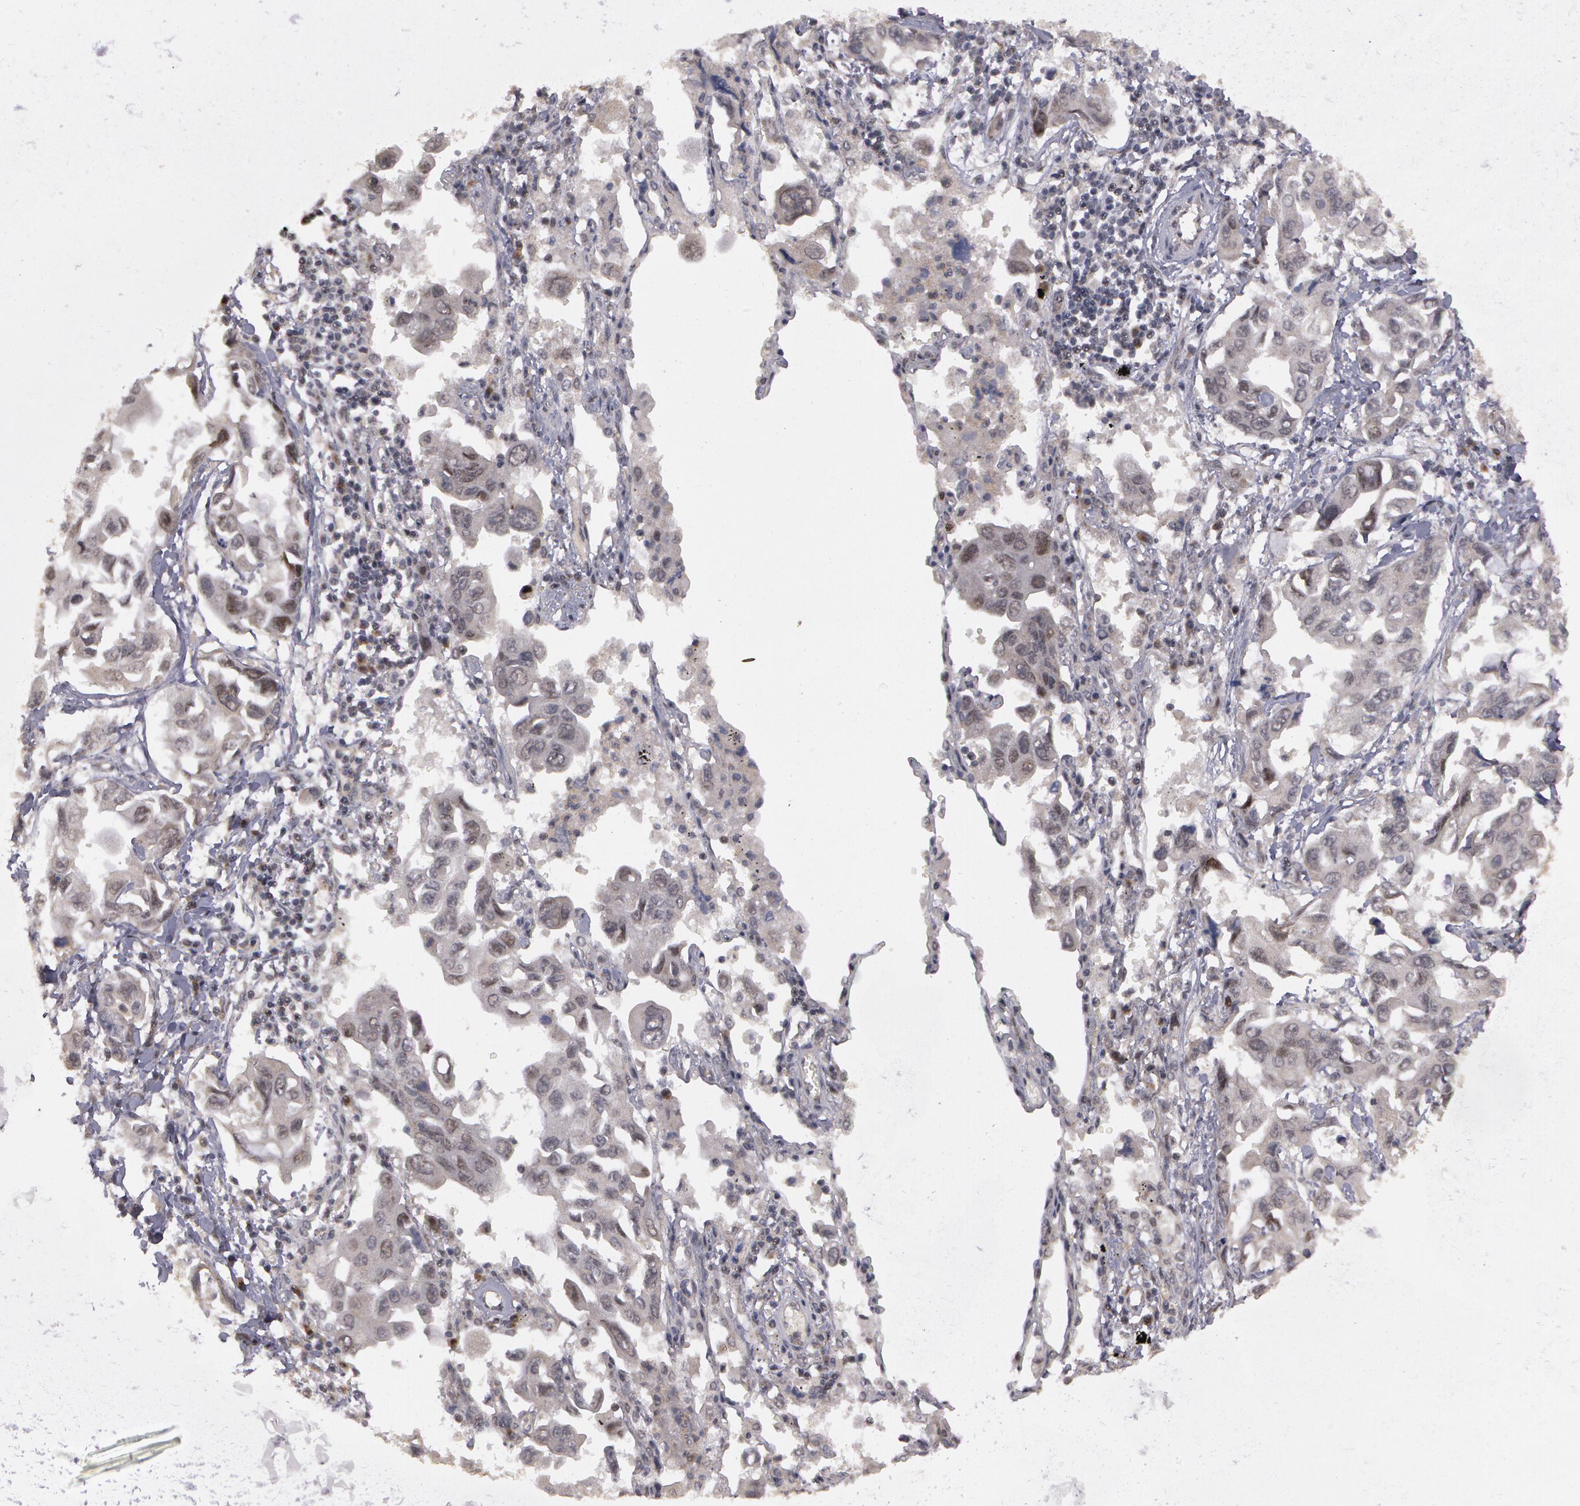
{"staining": {"intensity": "negative", "quantity": "none", "location": "none"}, "tissue": "lung cancer", "cell_type": "Tumor cells", "image_type": "cancer", "snomed": [{"axis": "morphology", "description": "Adenocarcinoma, NOS"}, {"axis": "topography", "description": "Lung"}], "caption": "Lung cancer was stained to show a protein in brown. There is no significant positivity in tumor cells.", "gene": "STX5", "patient": {"sex": "male", "age": 64}}